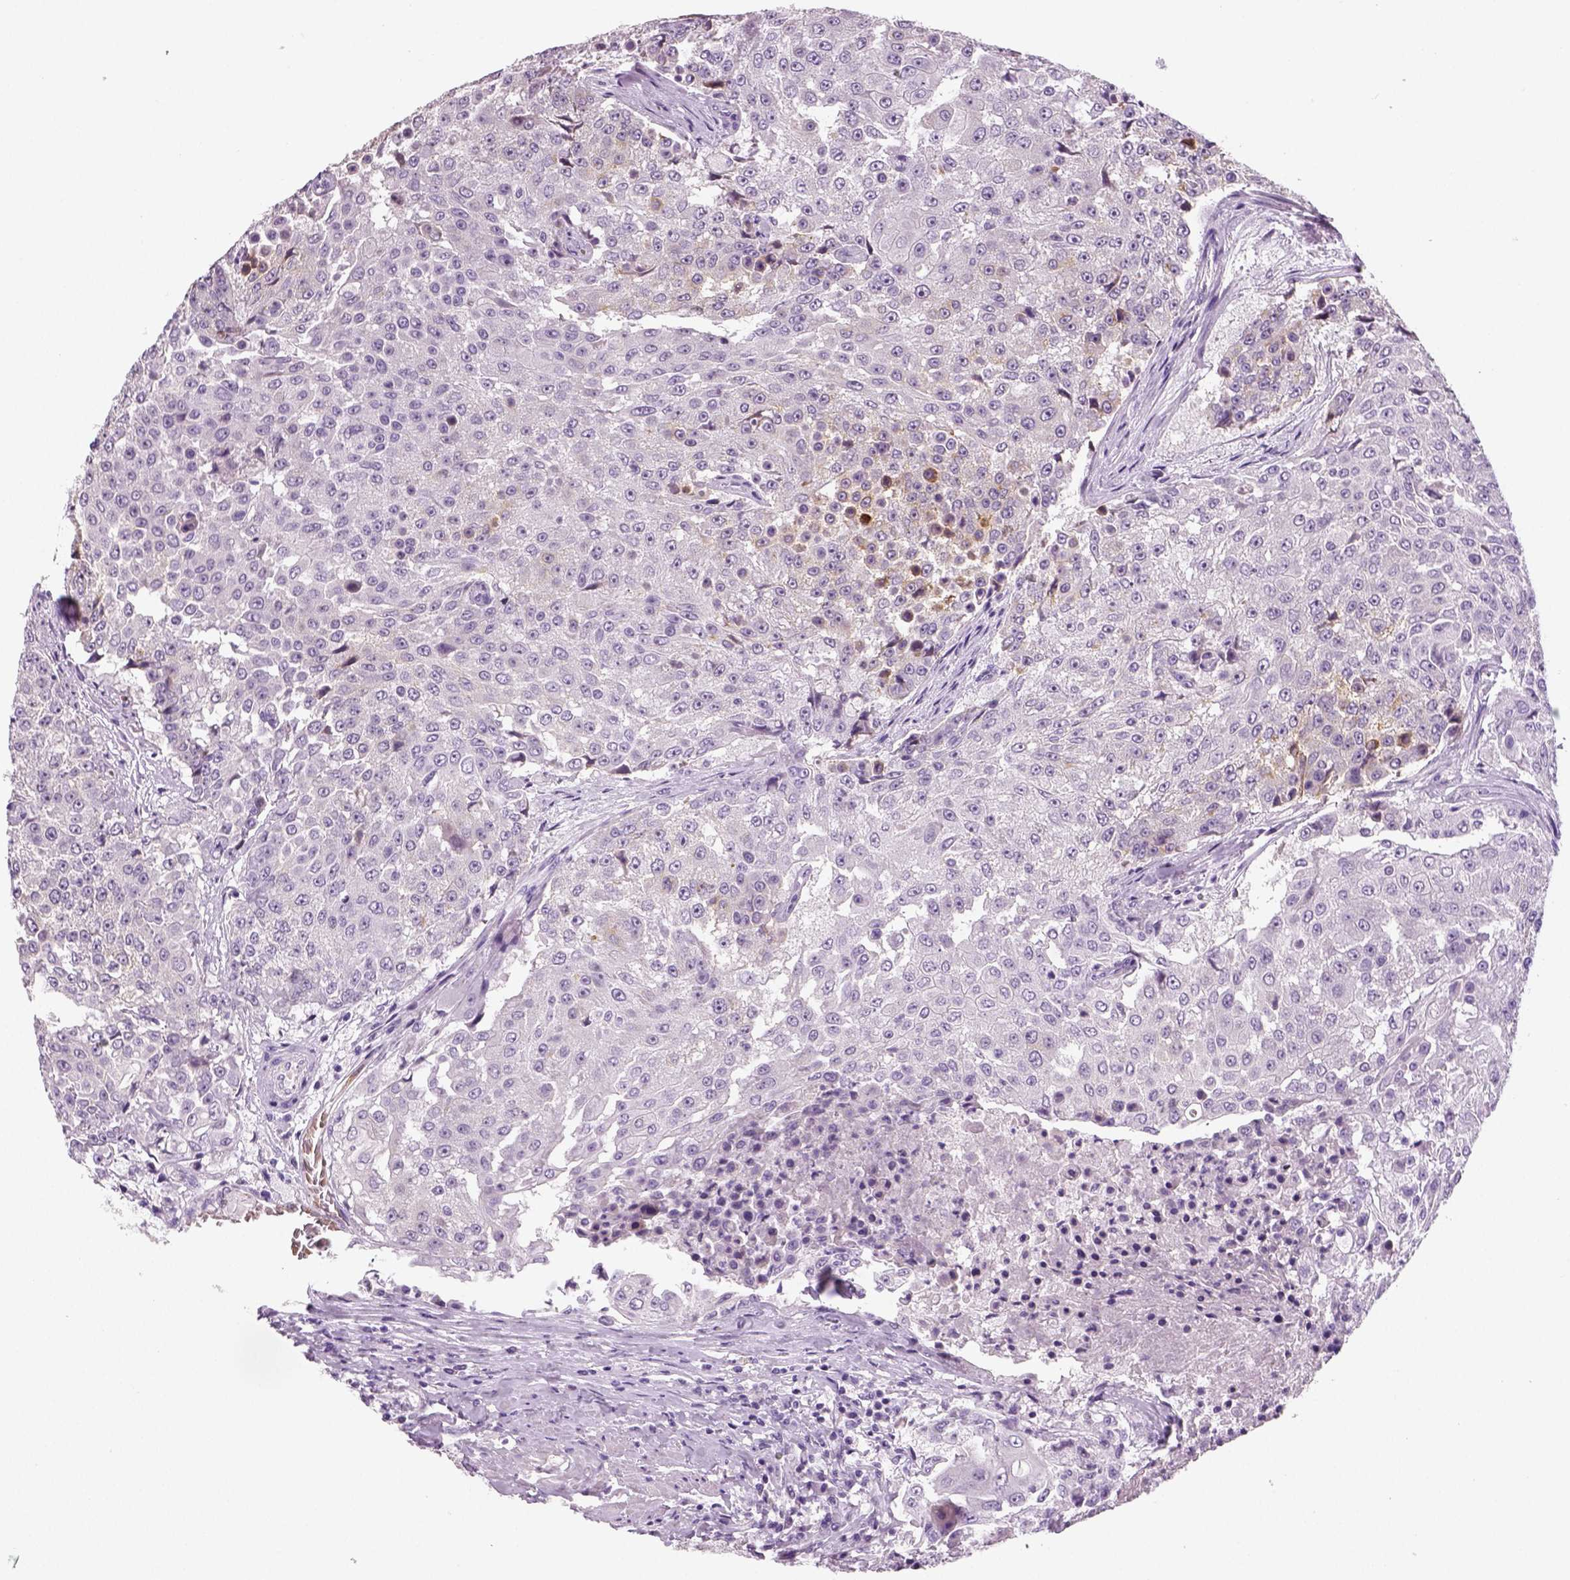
{"staining": {"intensity": "negative", "quantity": "none", "location": "none"}, "tissue": "urothelial cancer", "cell_type": "Tumor cells", "image_type": "cancer", "snomed": [{"axis": "morphology", "description": "Urothelial carcinoma, High grade"}, {"axis": "topography", "description": "Urinary bladder"}], "caption": "Human urothelial cancer stained for a protein using IHC demonstrates no positivity in tumor cells.", "gene": "TSPAN7", "patient": {"sex": "female", "age": 63}}